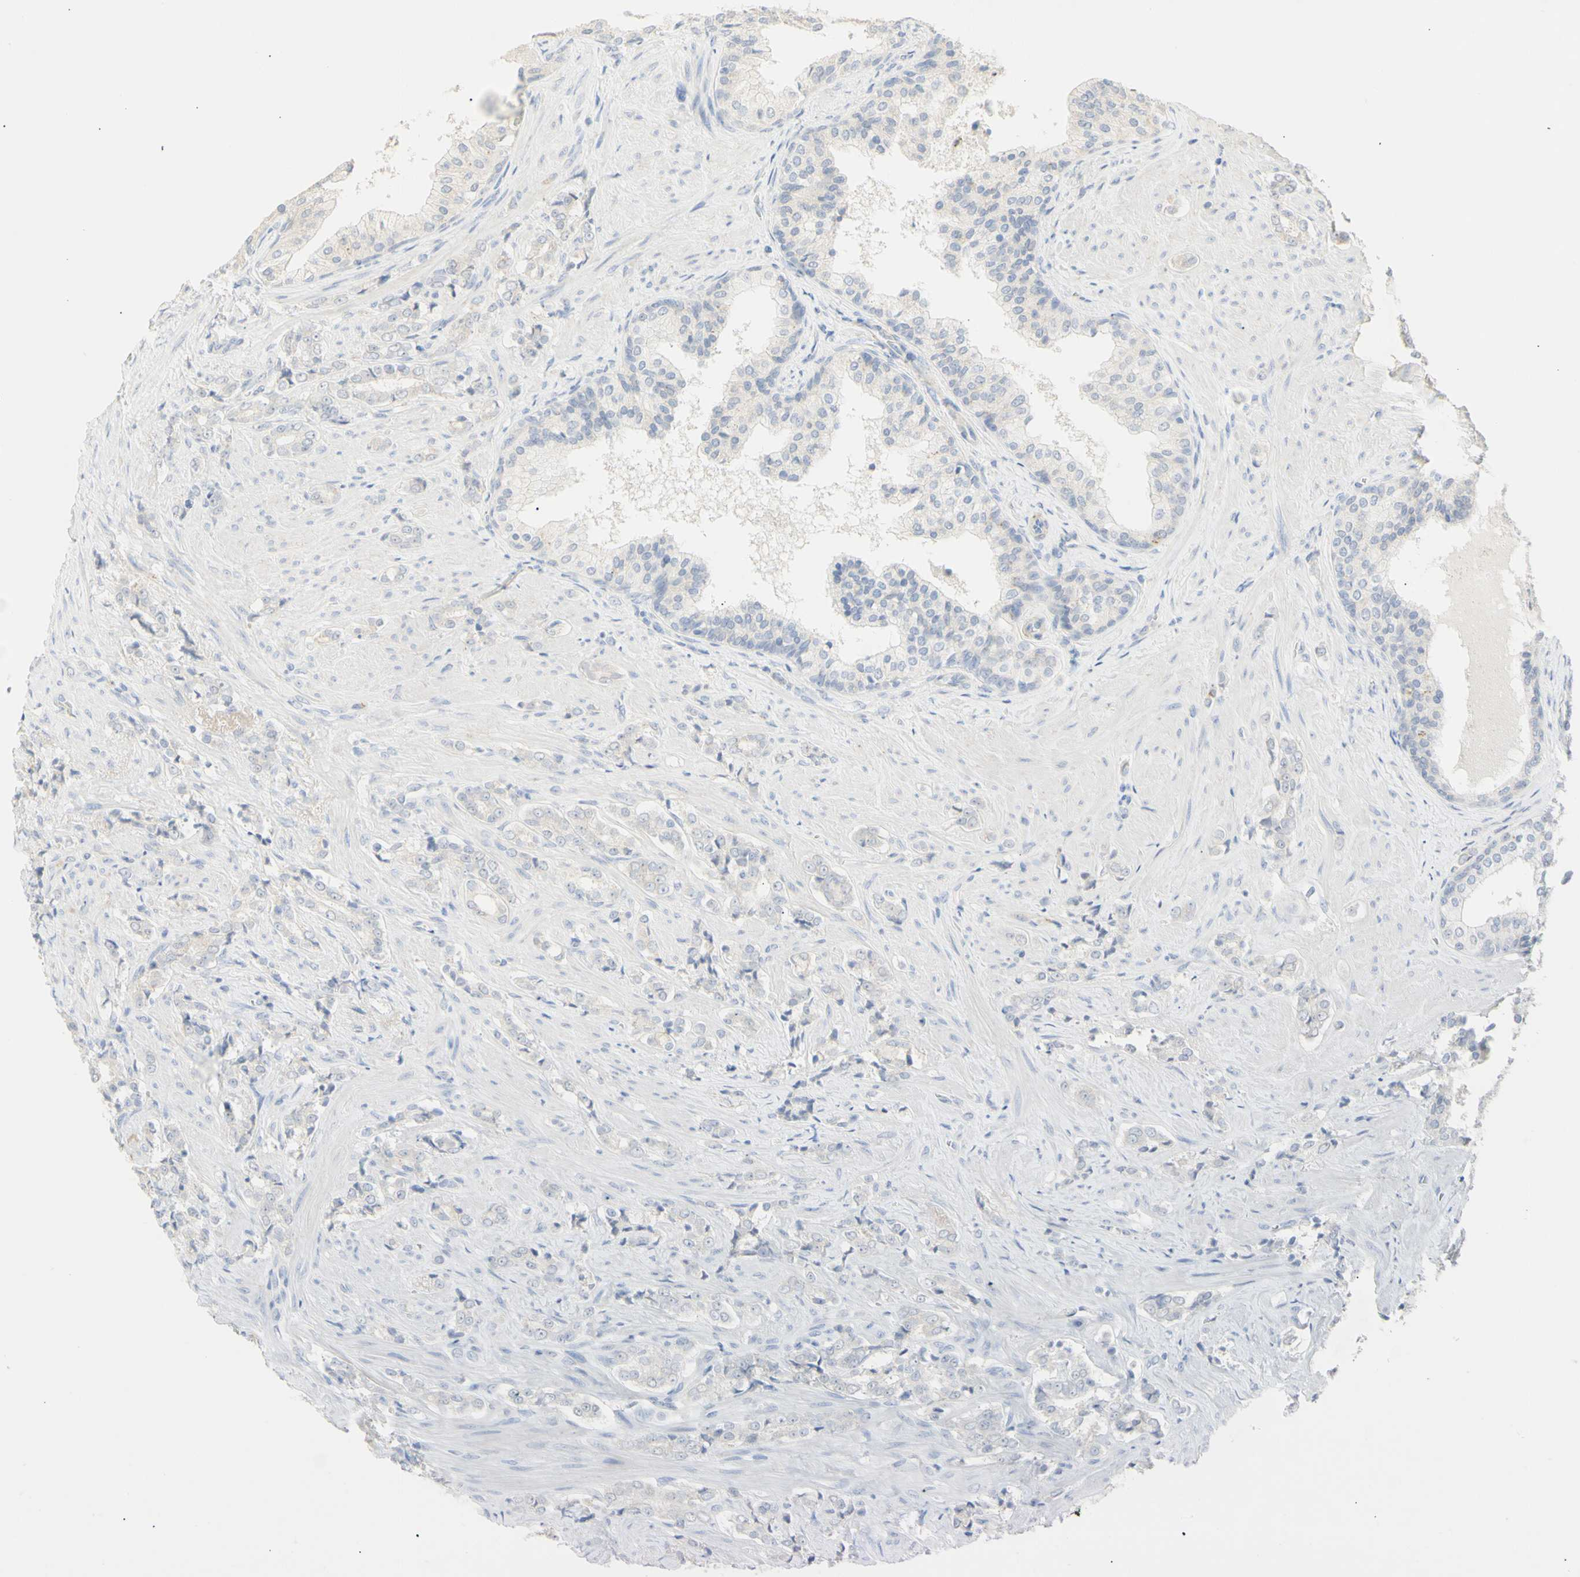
{"staining": {"intensity": "negative", "quantity": "none", "location": "none"}, "tissue": "prostate cancer", "cell_type": "Tumor cells", "image_type": "cancer", "snomed": [{"axis": "morphology", "description": "Adenocarcinoma, Low grade"}, {"axis": "topography", "description": "Prostate"}], "caption": "Immunohistochemical staining of human adenocarcinoma (low-grade) (prostate) displays no significant positivity in tumor cells. (DAB (3,3'-diaminobenzidine) immunohistochemistry (IHC), high magnification).", "gene": "B4GALNT3", "patient": {"sex": "male", "age": 60}}